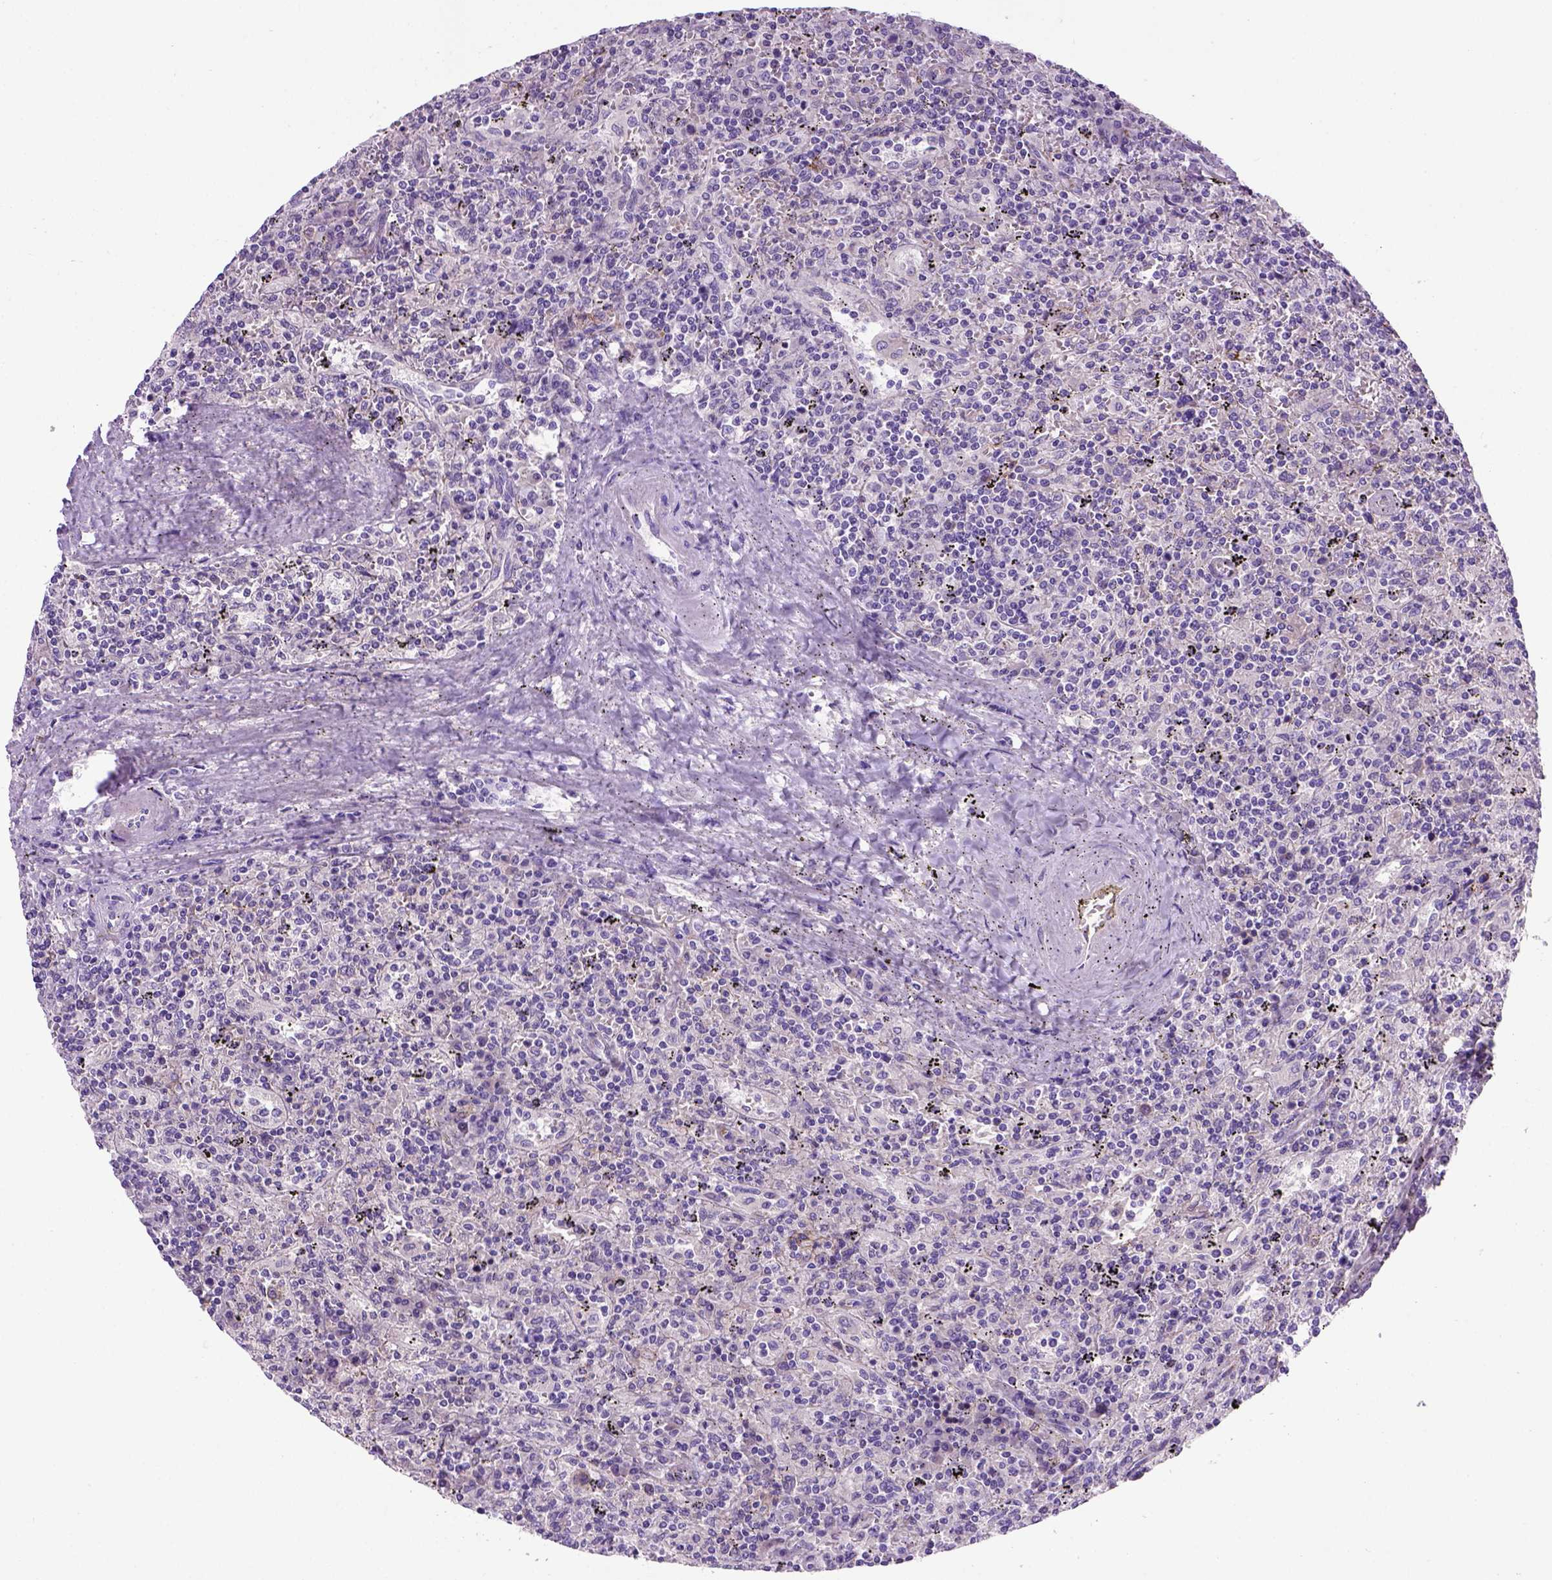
{"staining": {"intensity": "negative", "quantity": "none", "location": "none"}, "tissue": "lymphoma", "cell_type": "Tumor cells", "image_type": "cancer", "snomed": [{"axis": "morphology", "description": "Malignant lymphoma, non-Hodgkin's type, Low grade"}, {"axis": "topography", "description": "Spleen"}], "caption": "Malignant lymphoma, non-Hodgkin's type (low-grade) stained for a protein using immunohistochemistry (IHC) exhibits no staining tumor cells.", "gene": "CDH1", "patient": {"sex": "male", "age": 62}}